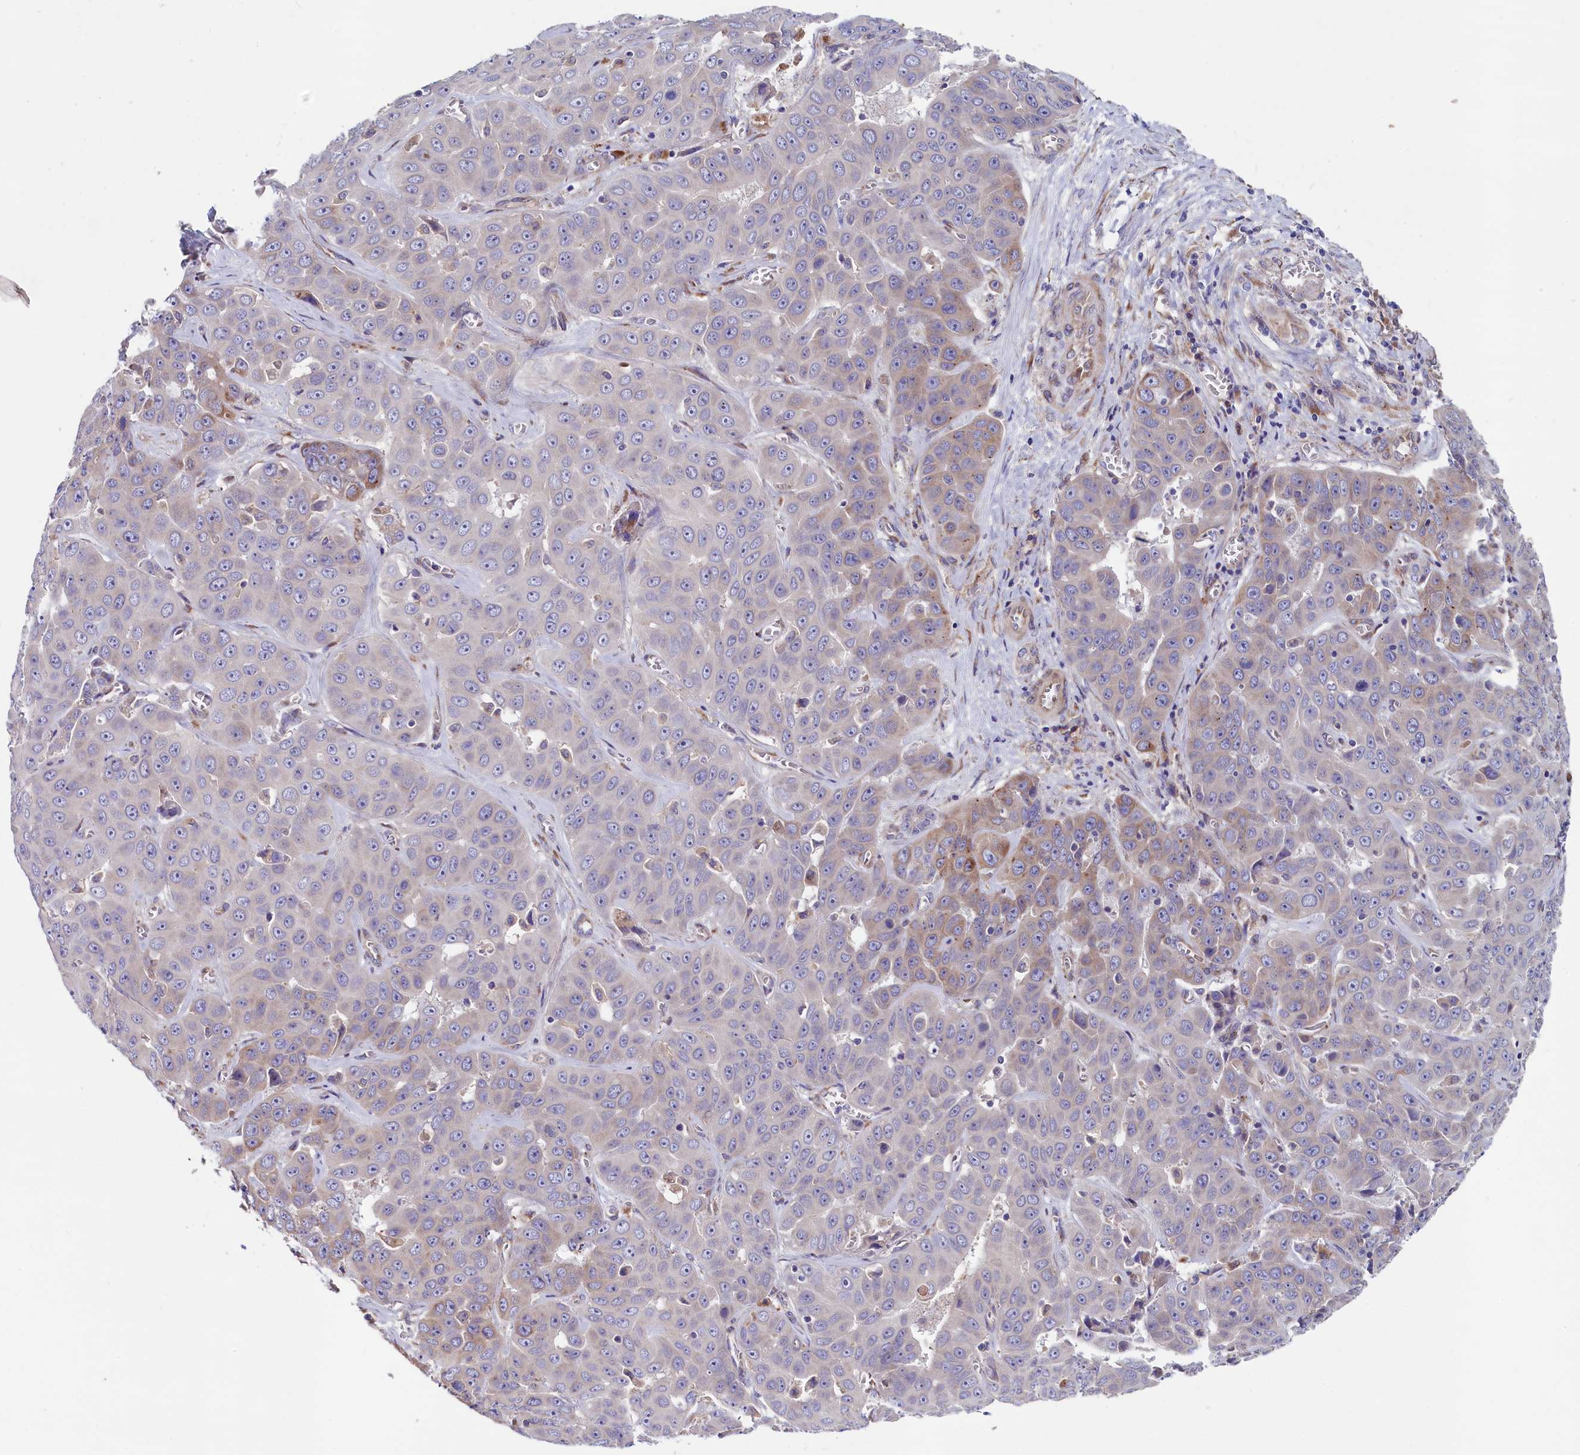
{"staining": {"intensity": "weak", "quantity": "<25%", "location": "cytoplasmic/membranous"}, "tissue": "liver cancer", "cell_type": "Tumor cells", "image_type": "cancer", "snomed": [{"axis": "morphology", "description": "Cholangiocarcinoma"}, {"axis": "topography", "description": "Liver"}], "caption": "Tumor cells show no significant protein expression in liver cancer.", "gene": "GPR108", "patient": {"sex": "female", "age": 52}}